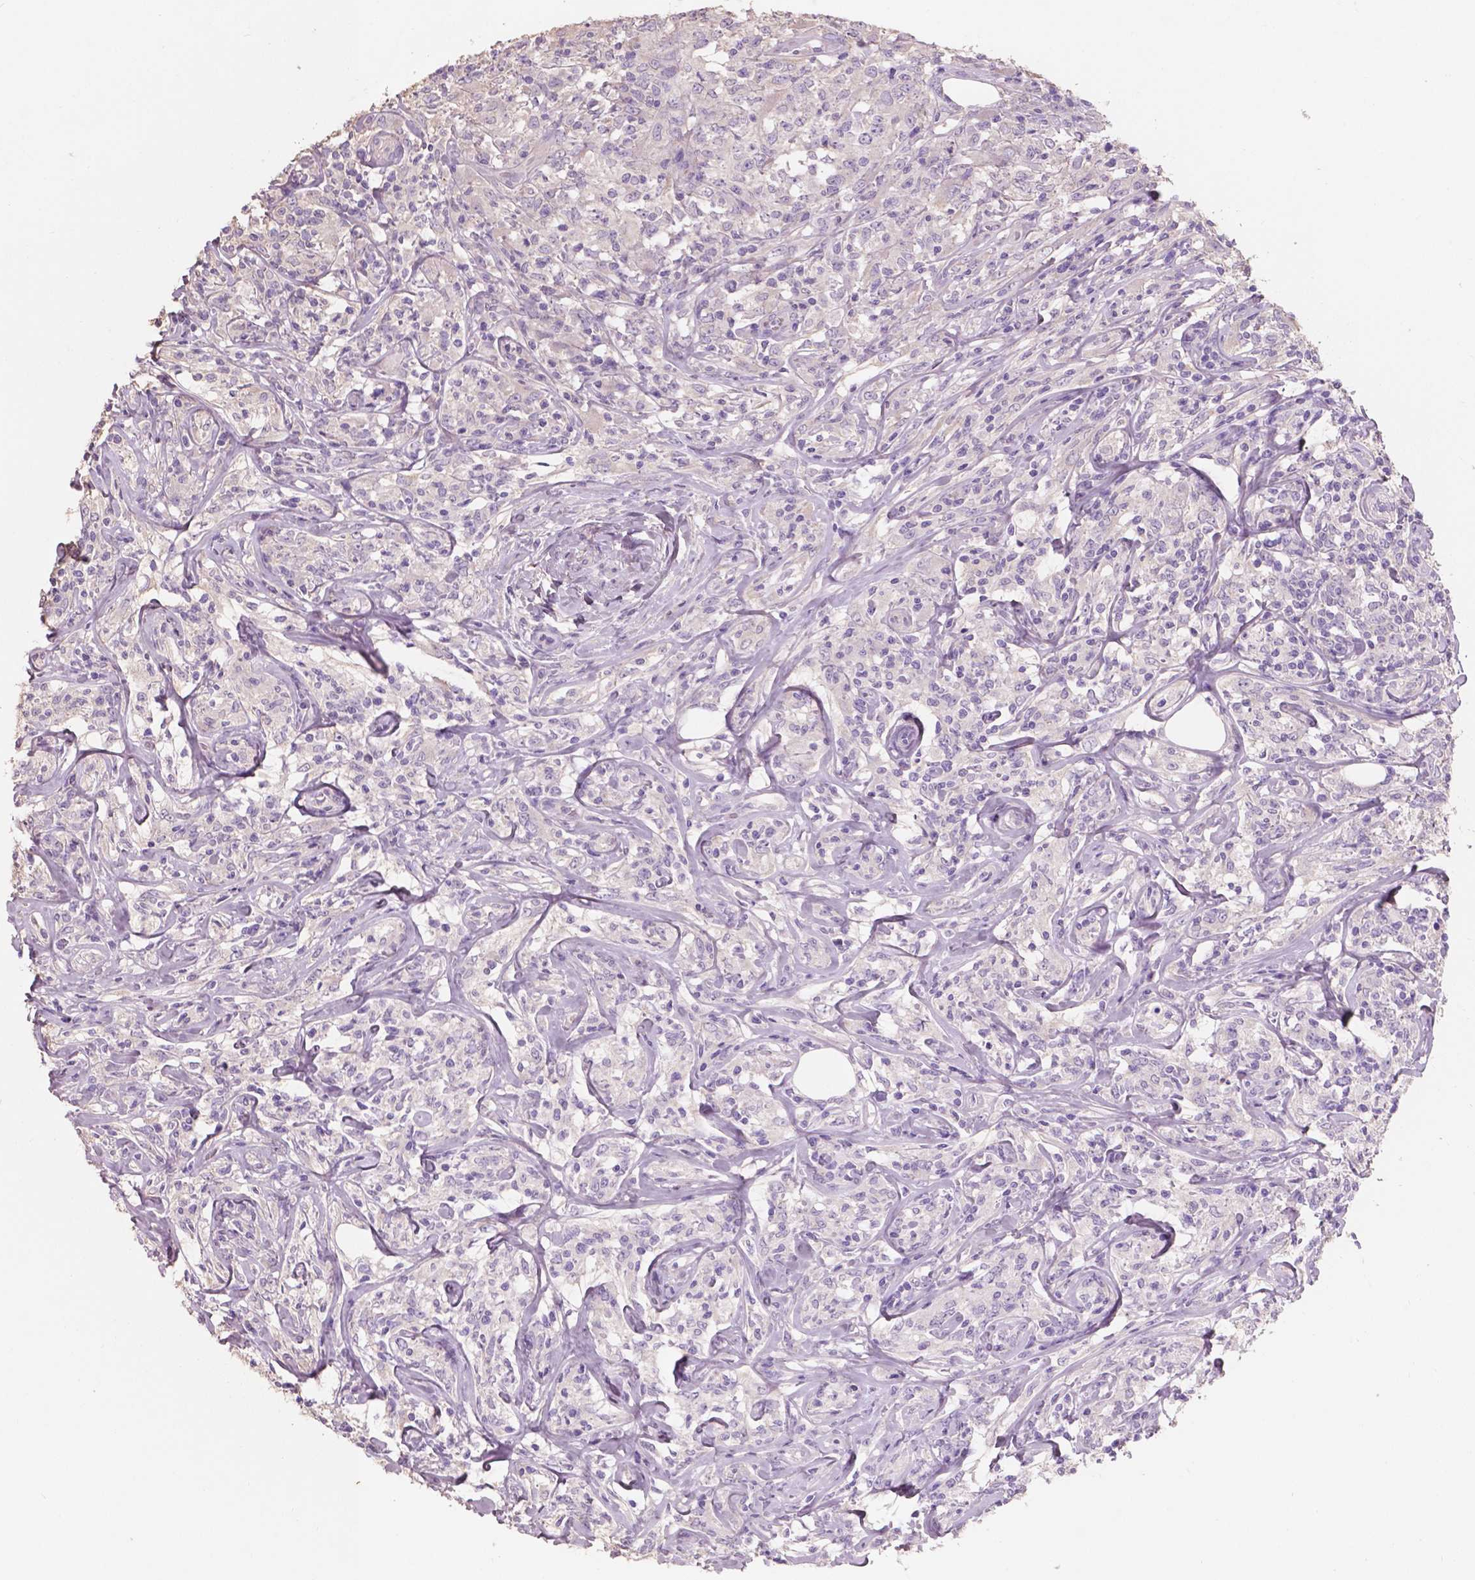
{"staining": {"intensity": "negative", "quantity": "none", "location": "none"}, "tissue": "lymphoma", "cell_type": "Tumor cells", "image_type": "cancer", "snomed": [{"axis": "morphology", "description": "Malignant lymphoma, non-Hodgkin's type, High grade"}, {"axis": "topography", "description": "Lymph node"}], "caption": "Immunohistochemical staining of high-grade malignant lymphoma, non-Hodgkin's type shows no significant expression in tumor cells.", "gene": "SBSN", "patient": {"sex": "female", "age": 84}}